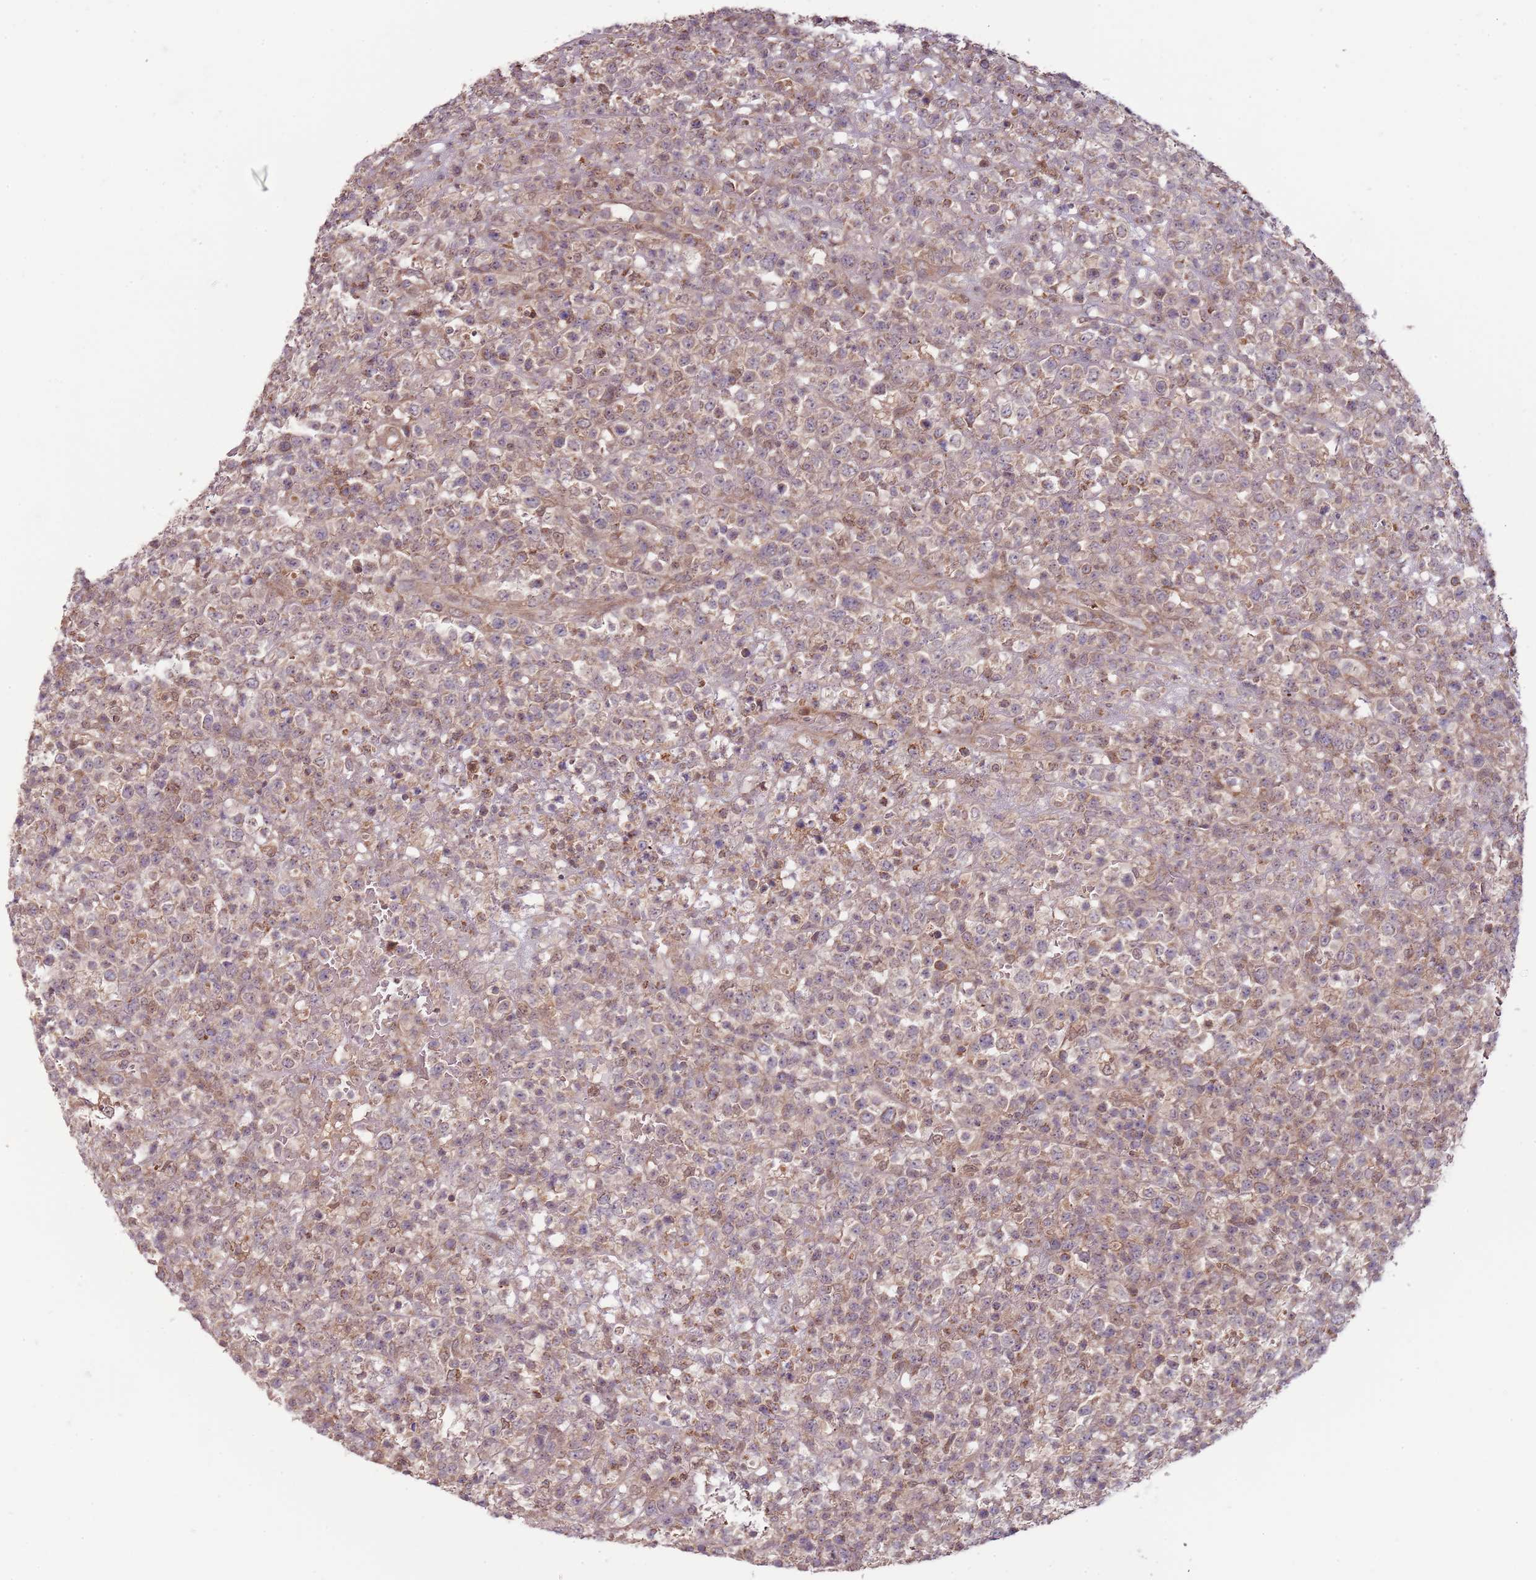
{"staining": {"intensity": "weak", "quantity": "25%-75%", "location": "cytoplasmic/membranous"}, "tissue": "lymphoma", "cell_type": "Tumor cells", "image_type": "cancer", "snomed": [{"axis": "morphology", "description": "Malignant lymphoma, non-Hodgkin's type, High grade"}, {"axis": "topography", "description": "Colon"}], "caption": "Malignant lymphoma, non-Hodgkin's type (high-grade) stained with DAB immunohistochemistry displays low levels of weak cytoplasmic/membranous expression in about 25%-75% of tumor cells.", "gene": "RNF181", "patient": {"sex": "female", "age": 53}}